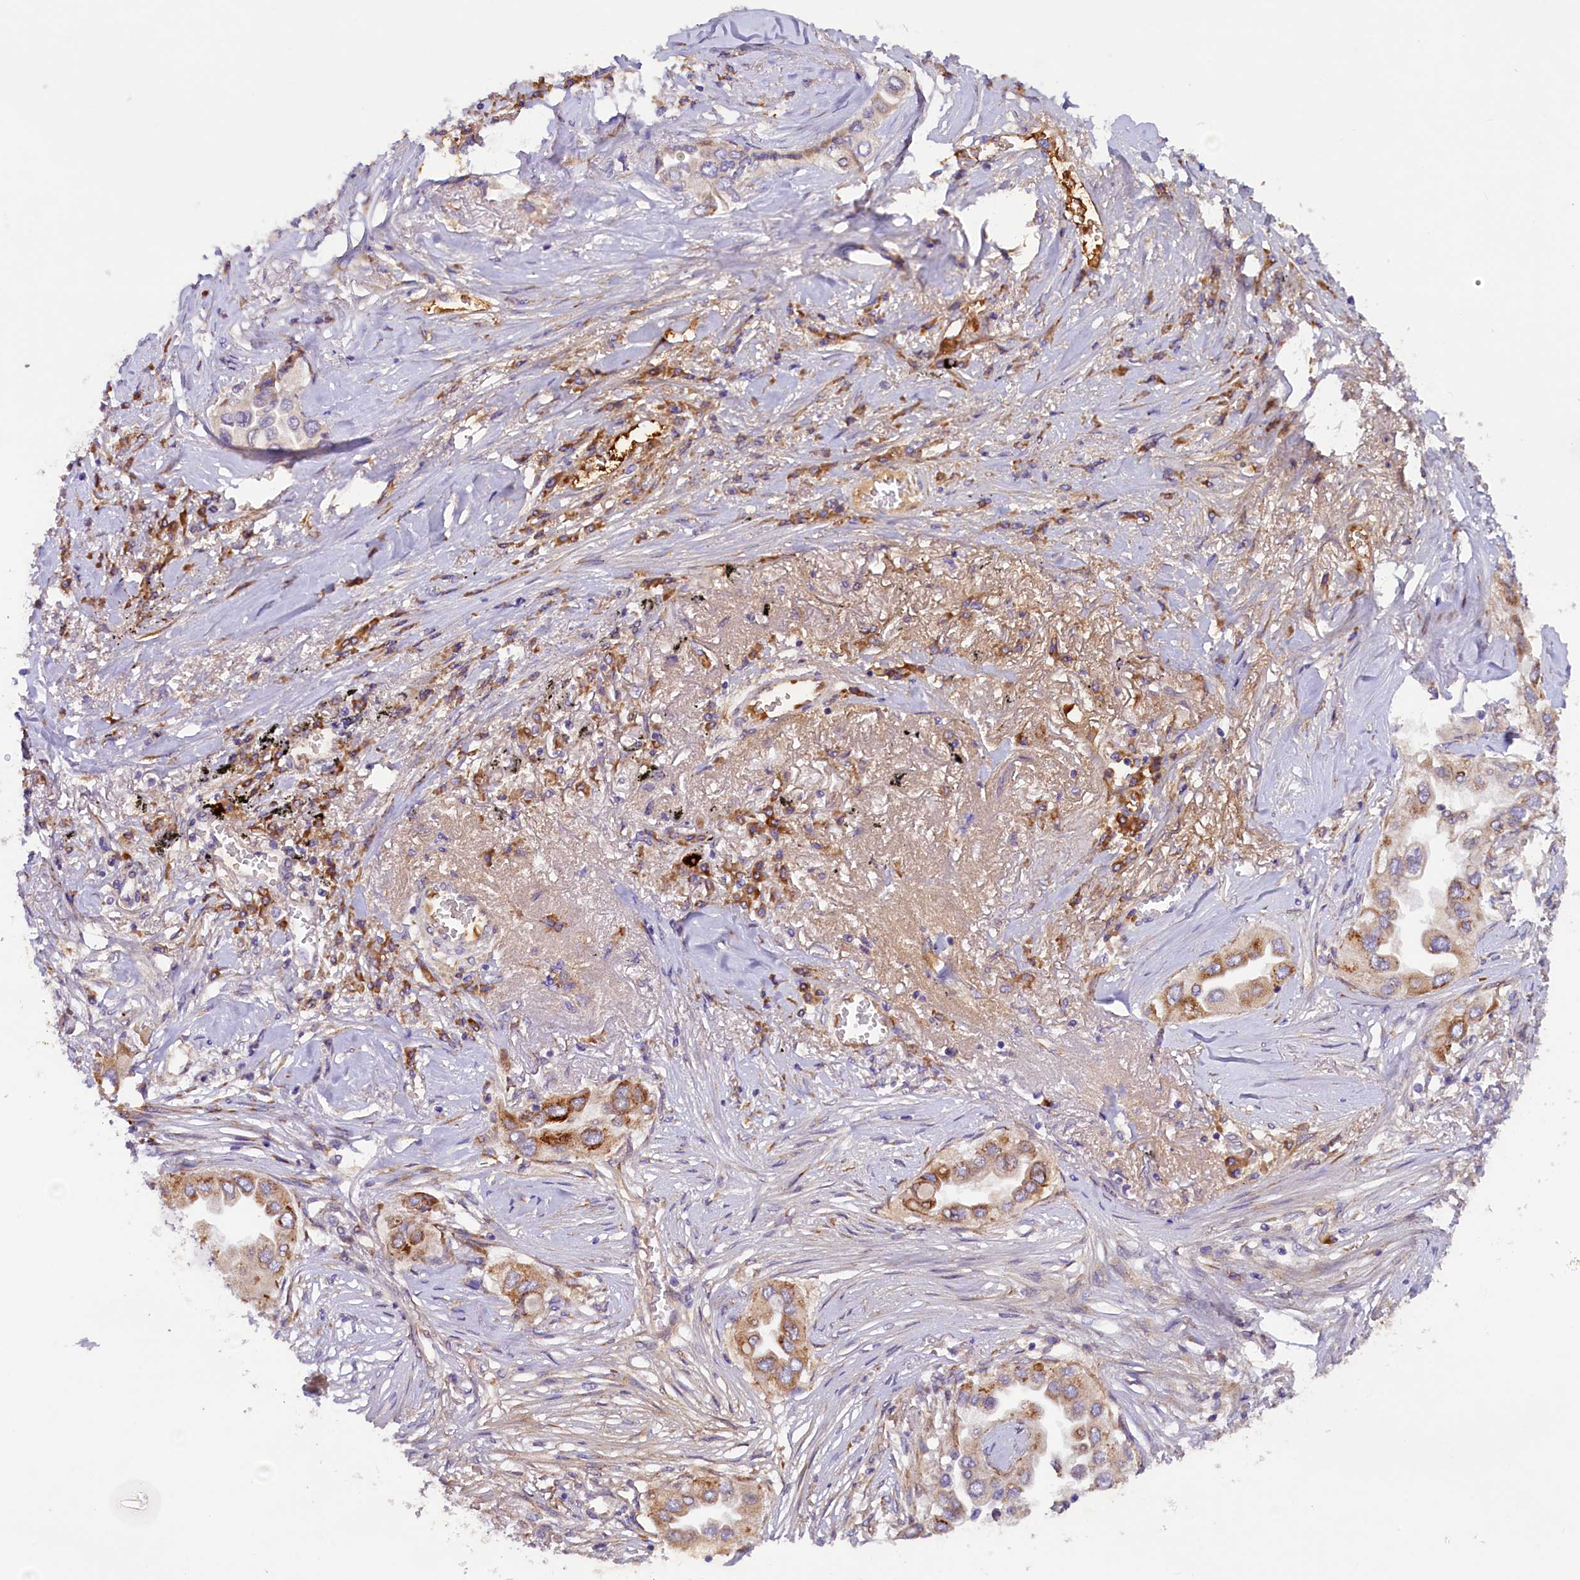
{"staining": {"intensity": "moderate", "quantity": ">75%", "location": "cytoplasmic/membranous"}, "tissue": "lung cancer", "cell_type": "Tumor cells", "image_type": "cancer", "snomed": [{"axis": "morphology", "description": "Adenocarcinoma, NOS"}, {"axis": "topography", "description": "Lung"}], "caption": "Immunohistochemical staining of lung adenocarcinoma displays medium levels of moderate cytoplasmic/membranous expression in about >75% of tumor cells.", "gene": "SSC5D", "patient": {"sex": "female", "age": 76}}